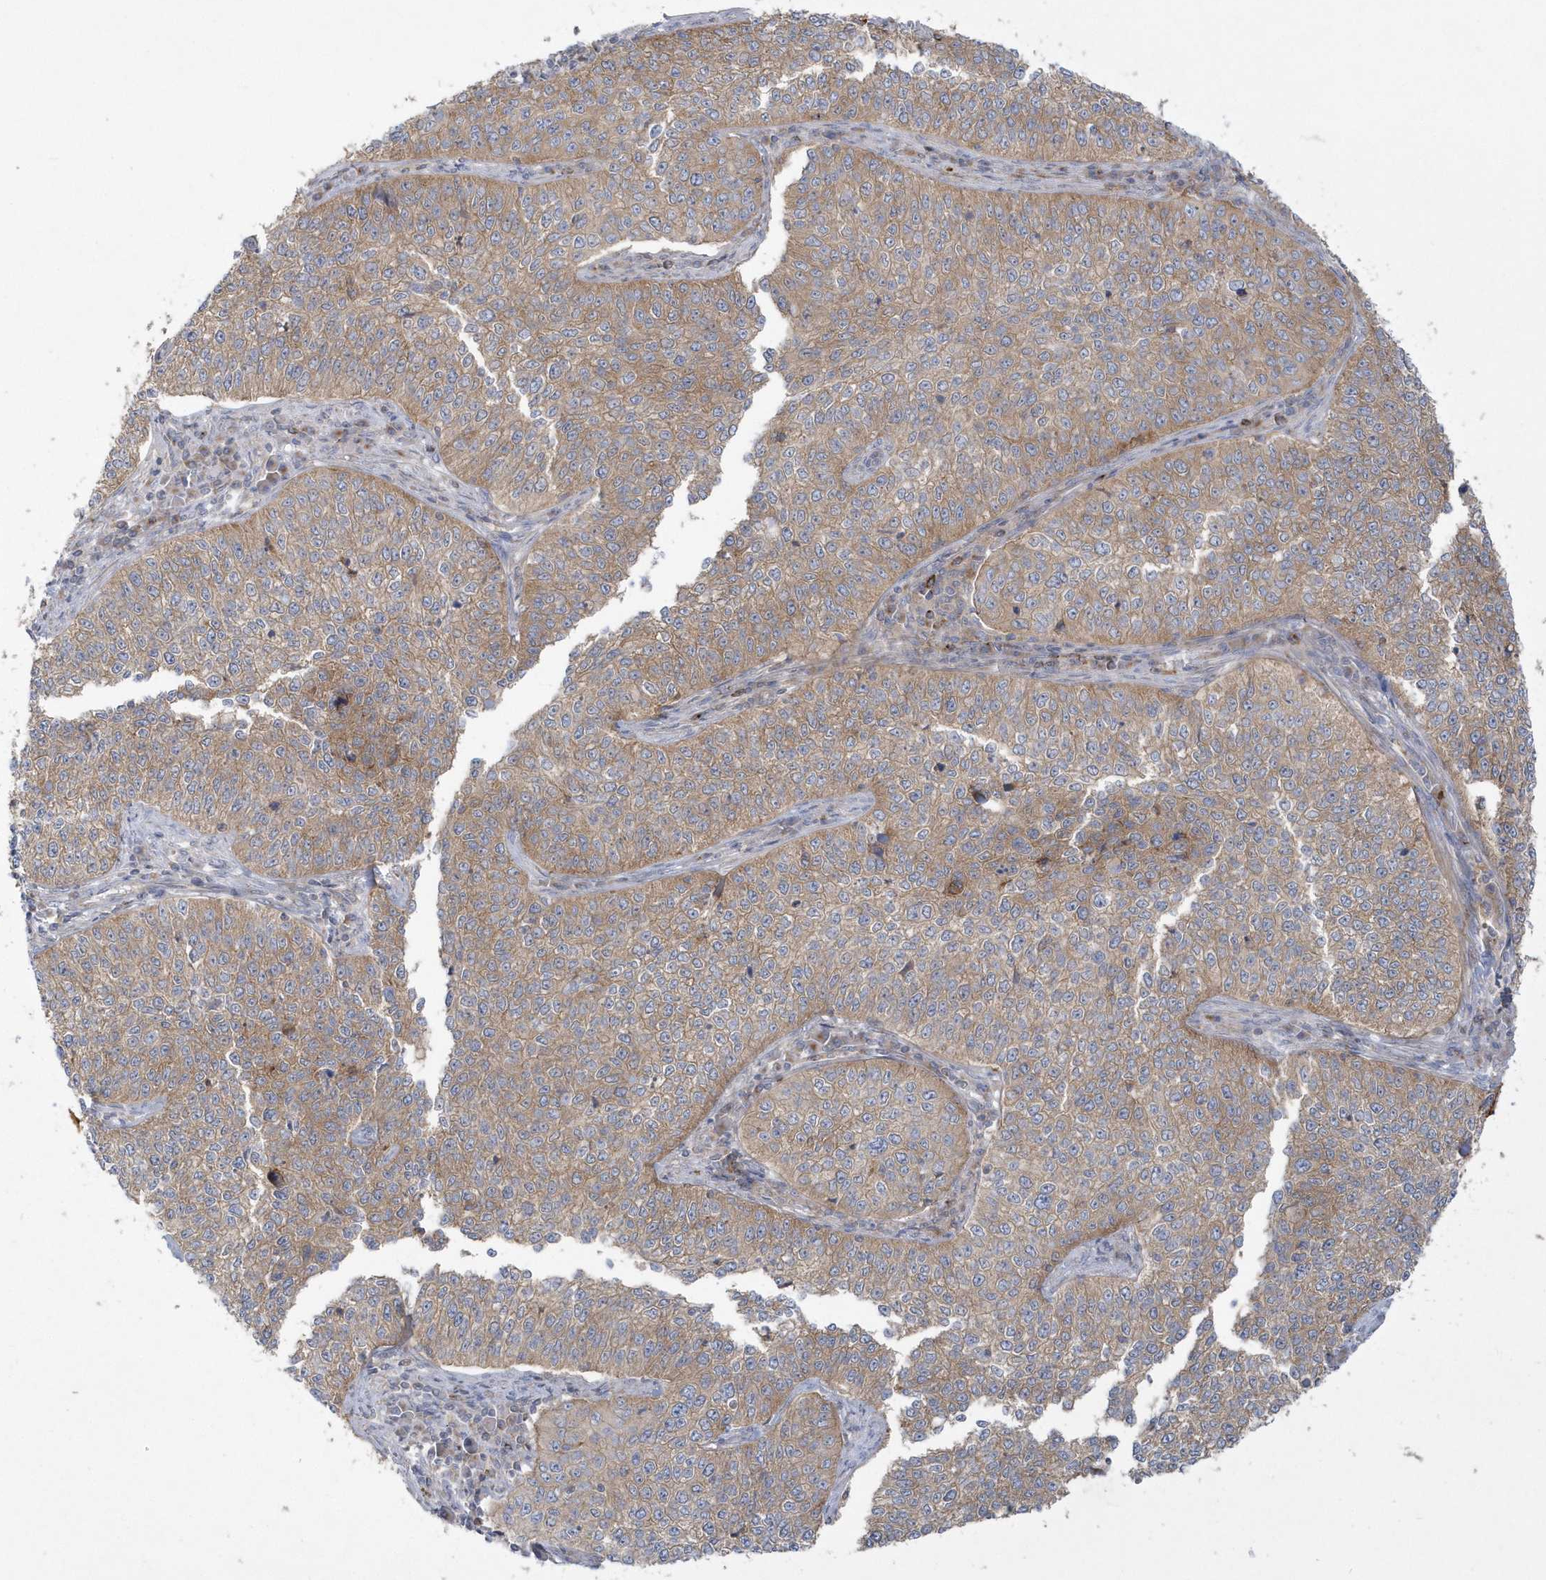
{"staining": {"intensity": "moderate", "quantity": ">75%", "location": "cytoplasmic/membranous"}, "tissue": "cervical cancer", "cell_type": "Tumor cells", "image_type": "cancer", "snomed": [{"axis": "morphology", "description": "Squamous cell carcinoma, NOS"}, {"axis": "topography", "description": "Cervix"}], "caption": "Immunohistochemical staining of human cervical cancer (squamous cell carcinoma) reveals moderate cytoplasmic/membranous protein expression in about >75% of tumor cells.", "gene": "DNAJC18", "patient": {"sex": "female", "age": 35}}